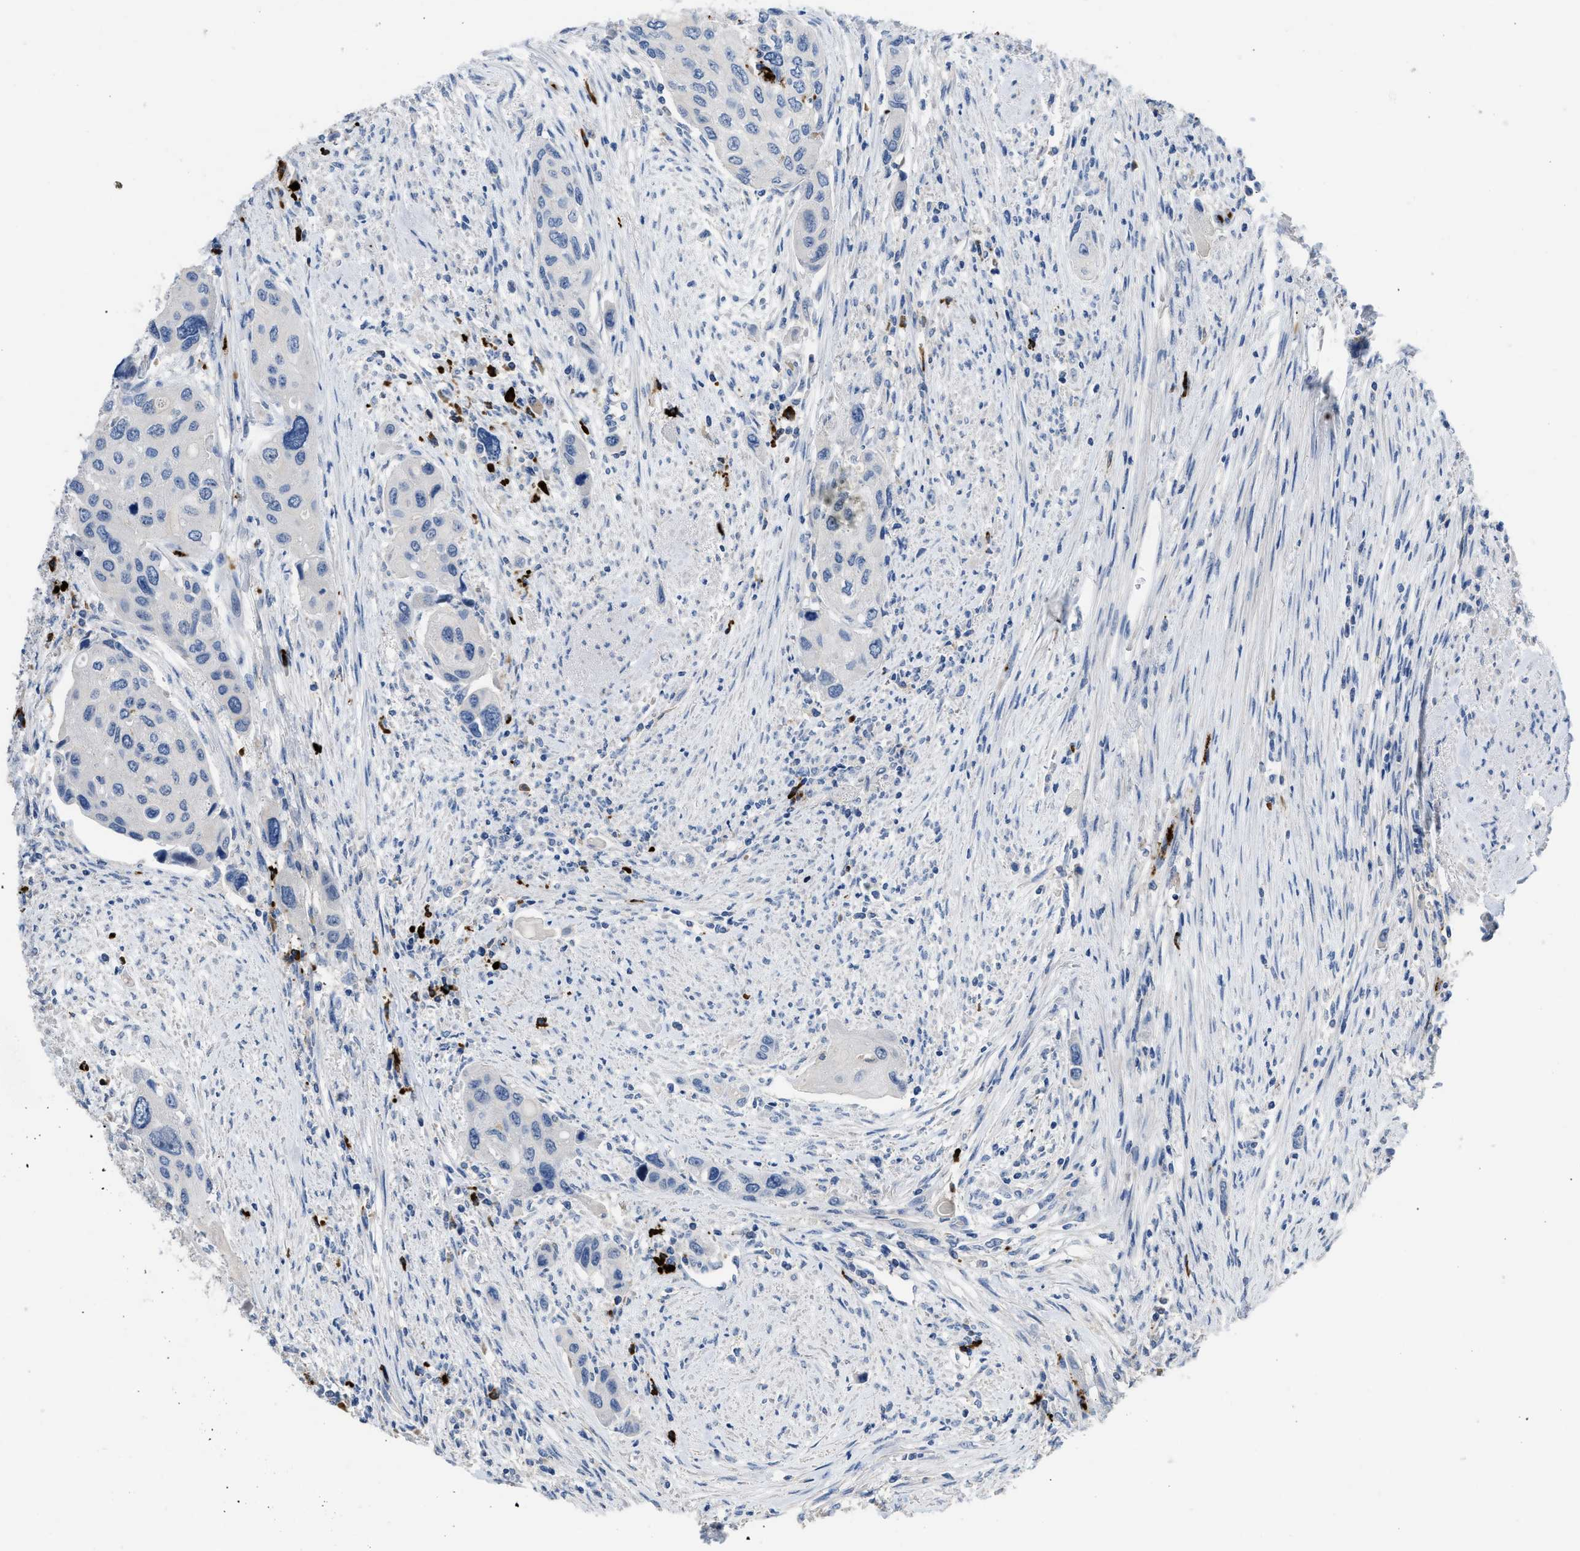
{"staining": {"intensity": "negative", "quantity": "none", "location": "none"}, "tissue": "urothelial cancer", "cell_type": "Tumor cells", "image_type": "cancer", "snomed": [{"axis": "morphology", "description": "Urothelial carcinoma, High grade"}, {"axis": "topography", "description": "Urinary bladder"}], "caption": "Immunohistochemistry micrograph of urothelial cancer stained for a protein (brown), which demonstrates no staining in tumor cells. (Brightfield microscopy of DAB (3,3'-diaminobenzidine) immunohistochemistry (IHC) at high magnification).", "gene": "FGF18", "patient": {"sex": "female", "age": 56}}